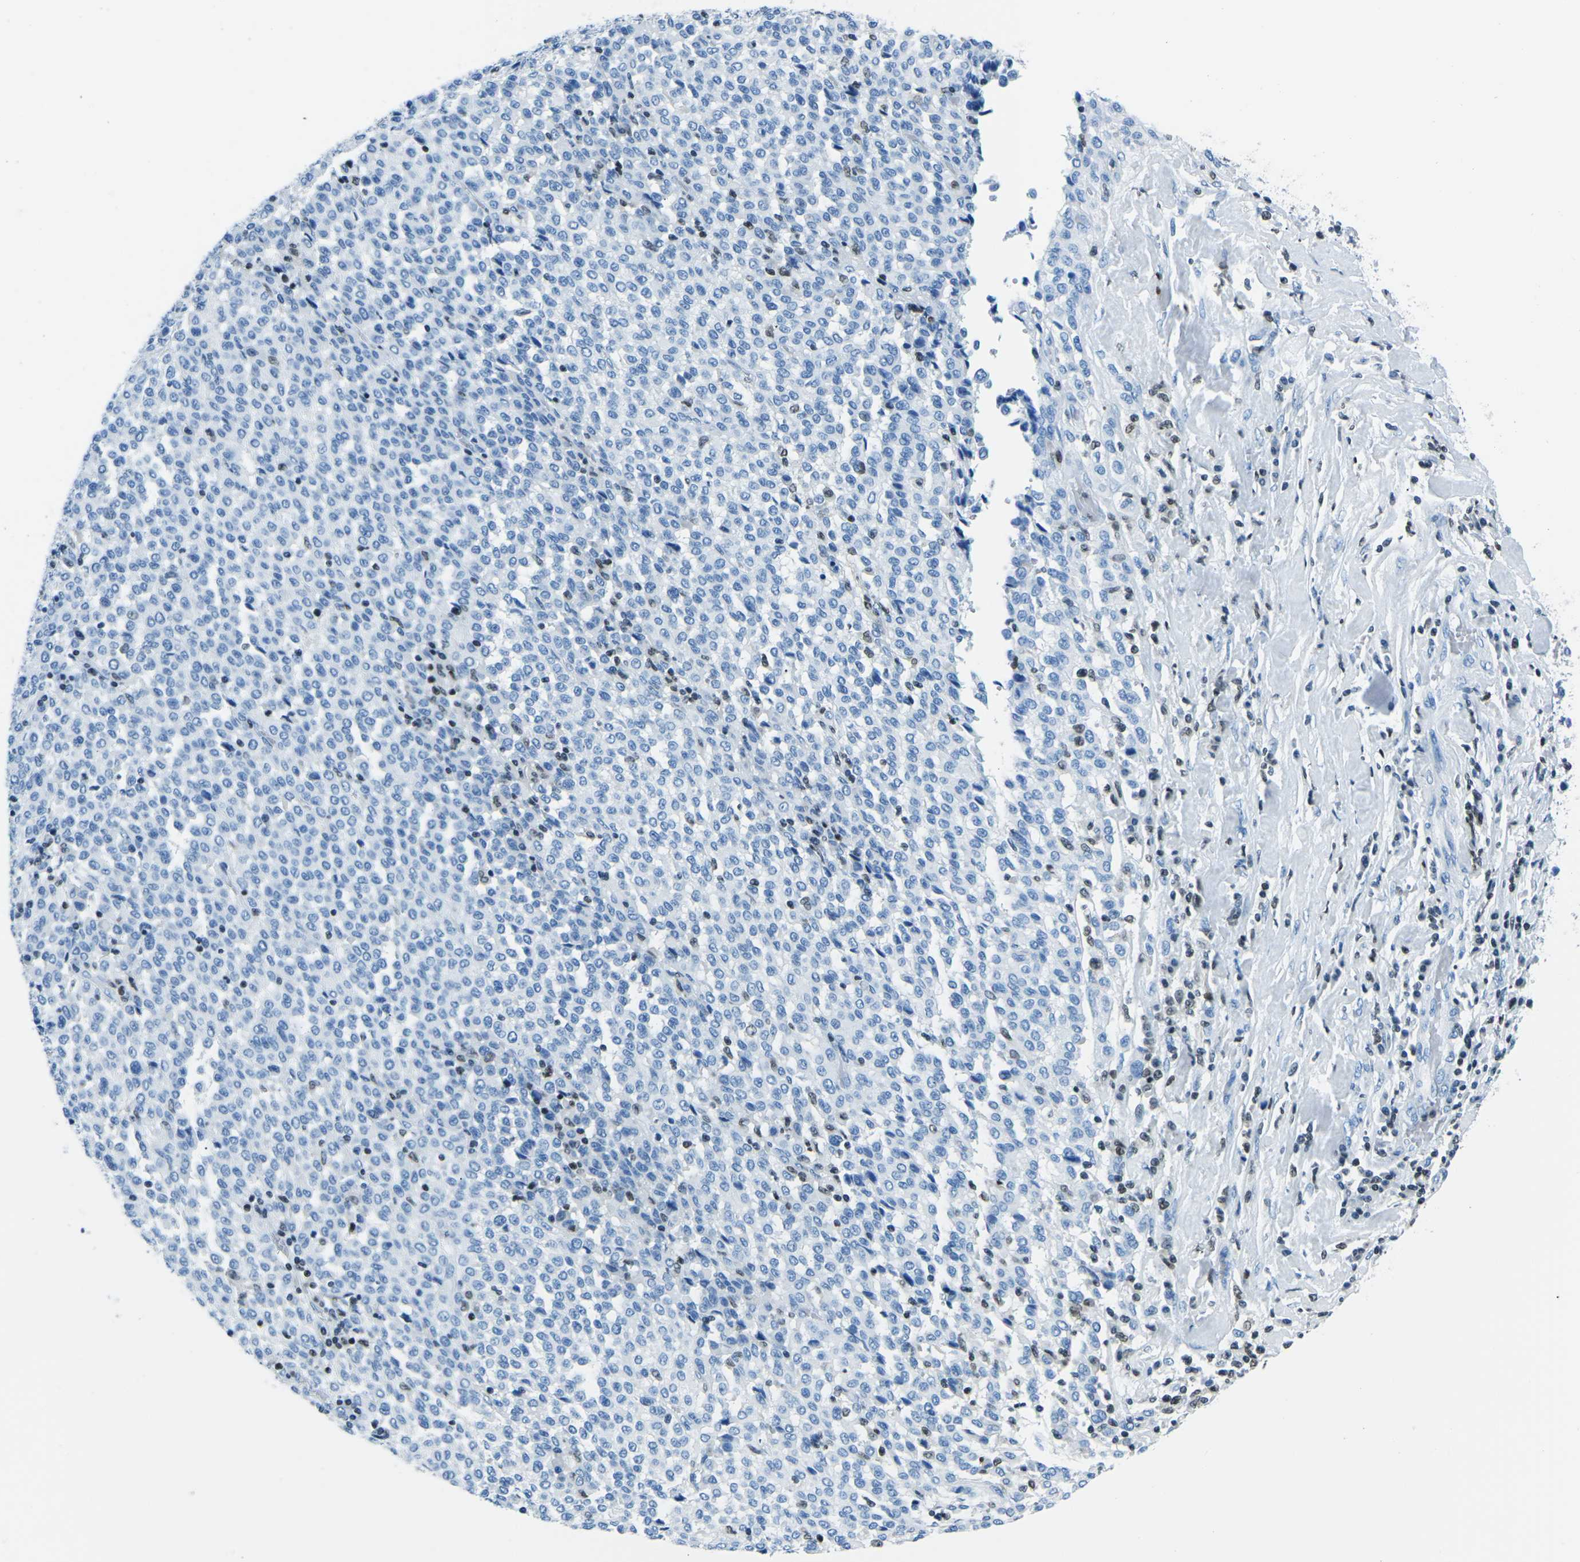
{"staining": {"intensity": "negative", "quantity": "none", "location": "none"}, "tissue": "melanoma", "cell_type": "Tumor cells", "image_type": "cancer", "snomed": [{"axis": "morphology", "description": "Malignant melanoma, Metastatic site"}, {"axis": "topography", "description": "Pancreas"}], "caption": "The image reveals no staining of tumor cells in melanoma. The staining was performed using DAB to visualize the protein expression in brown, while the nuclei were stained in blue with hematoxylin (Magnification: 20x).", "gene": "CELF2", "patient": {"sex": "female", "age": 30}}